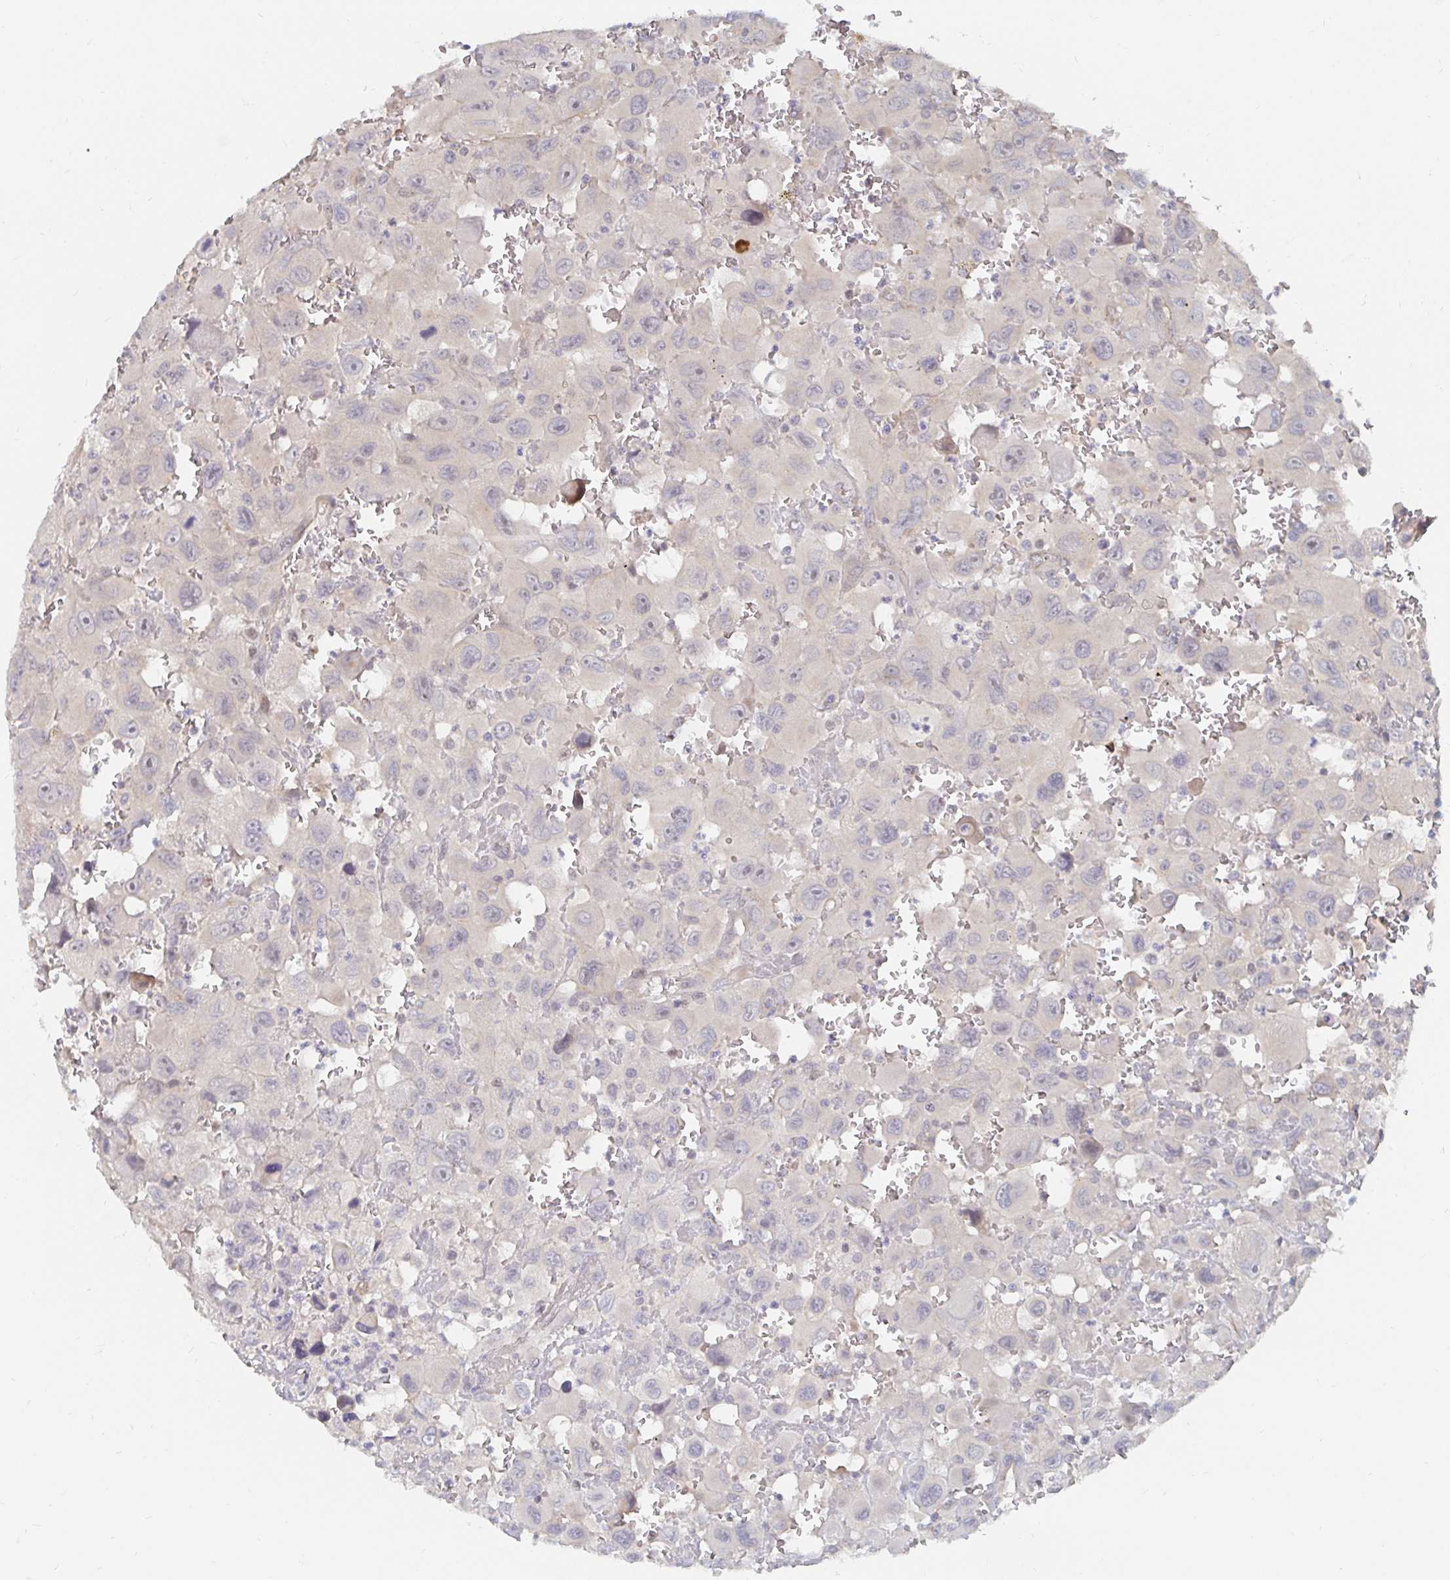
{"staining": {"intensity": "negative", "quantity": "none", "location": "none"}, "tissue": "head and neck cancer", "cell_type": "Tumor cells", "image_type": "cancer", "snomed": [{"axis": "morphology", "description": "Squamous cell carcinoma, NOS"}, {"axis": "morphology", "description": "Squamous cell carcinoma, metastatic, NOS"}, {"axis": "topography", "description": "Oral tissue"}, {"axis": "topography", "description": "Head-Neck"}], "caption": "The immunohistochemistry (IHC) micrograph has no significant expression in tumor cells of head and neck squamous cell carcinoma tissue.", "gene": "MEIS1", "patient": {"sex": "female", "age": 85}}